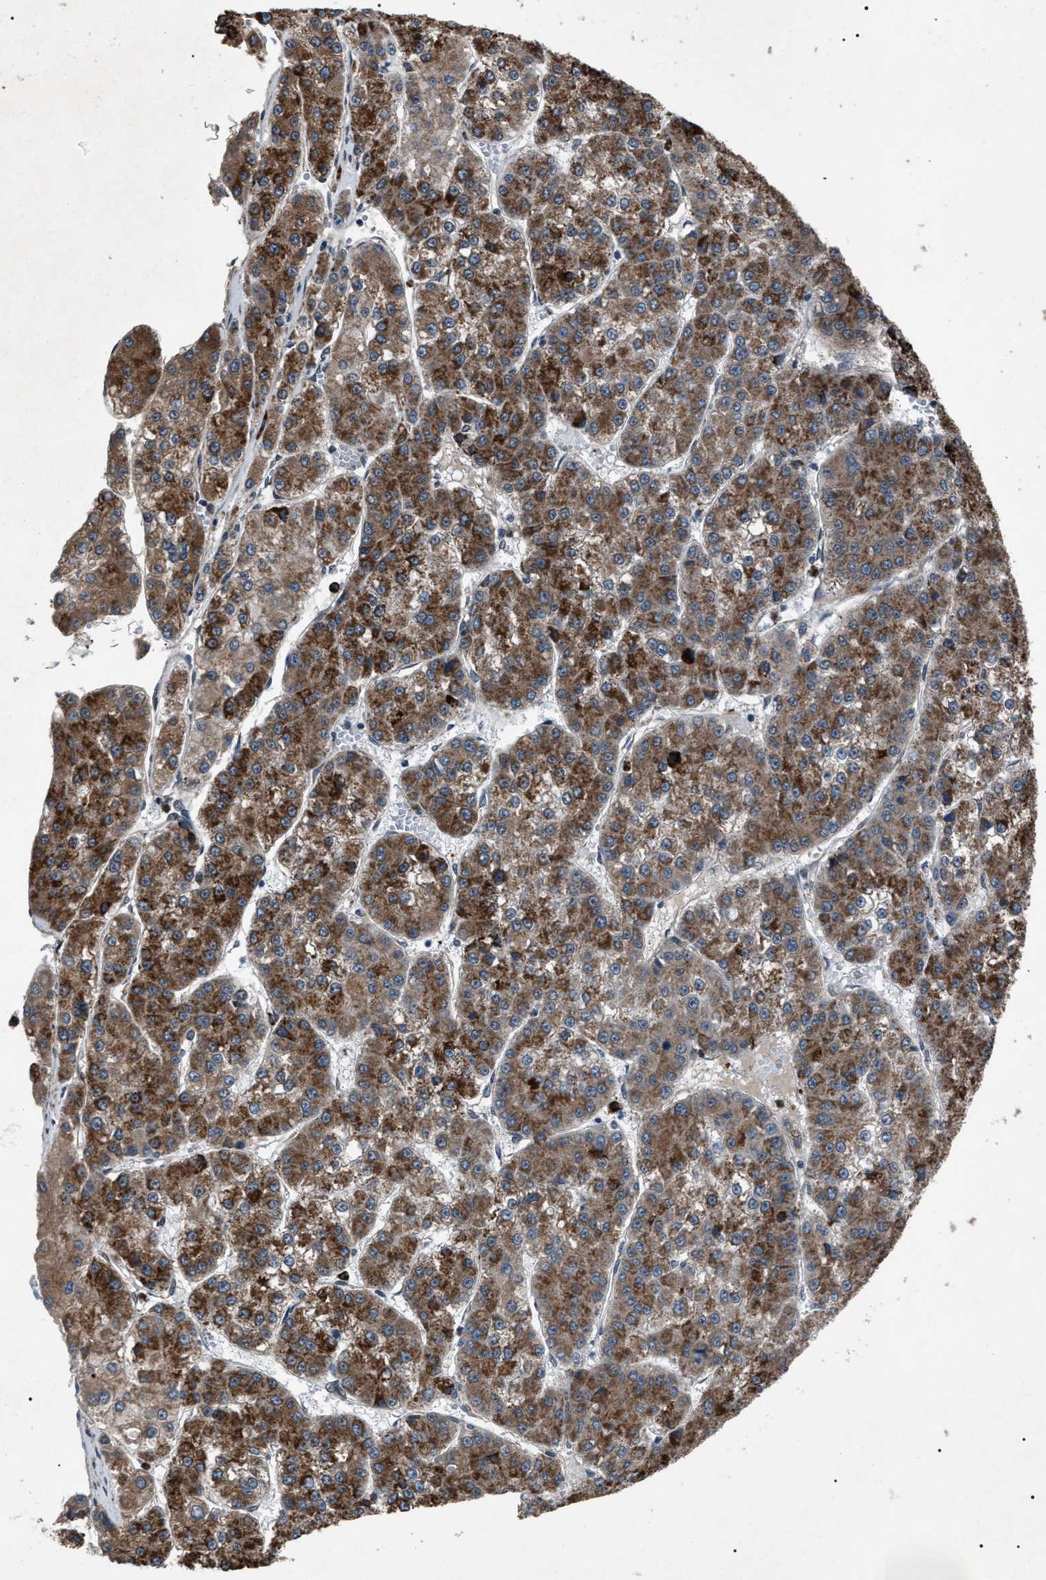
{"staining": {"intensity": "strong", "quantity": ">75%", "location": "cytoplasmic/membranous"}, "tissue": "liver cancer", "cell_type": "Tumor cells", "image_type": "cancer", "snomed": [{"axis": "morphology", "description": "Carcinoma, Hepatocellular, NOS"}, {"axis": "topography", "description": "Liver"}], "caption": "Protein analysis of hepatocellular carcinoma (liver) tissue exhibits strong cytoplasmic/membranous positivity in approximately >75% of tumor cells.", "gene": "ZFAND2A", "patient": {"sex": "female", "age": 73}}